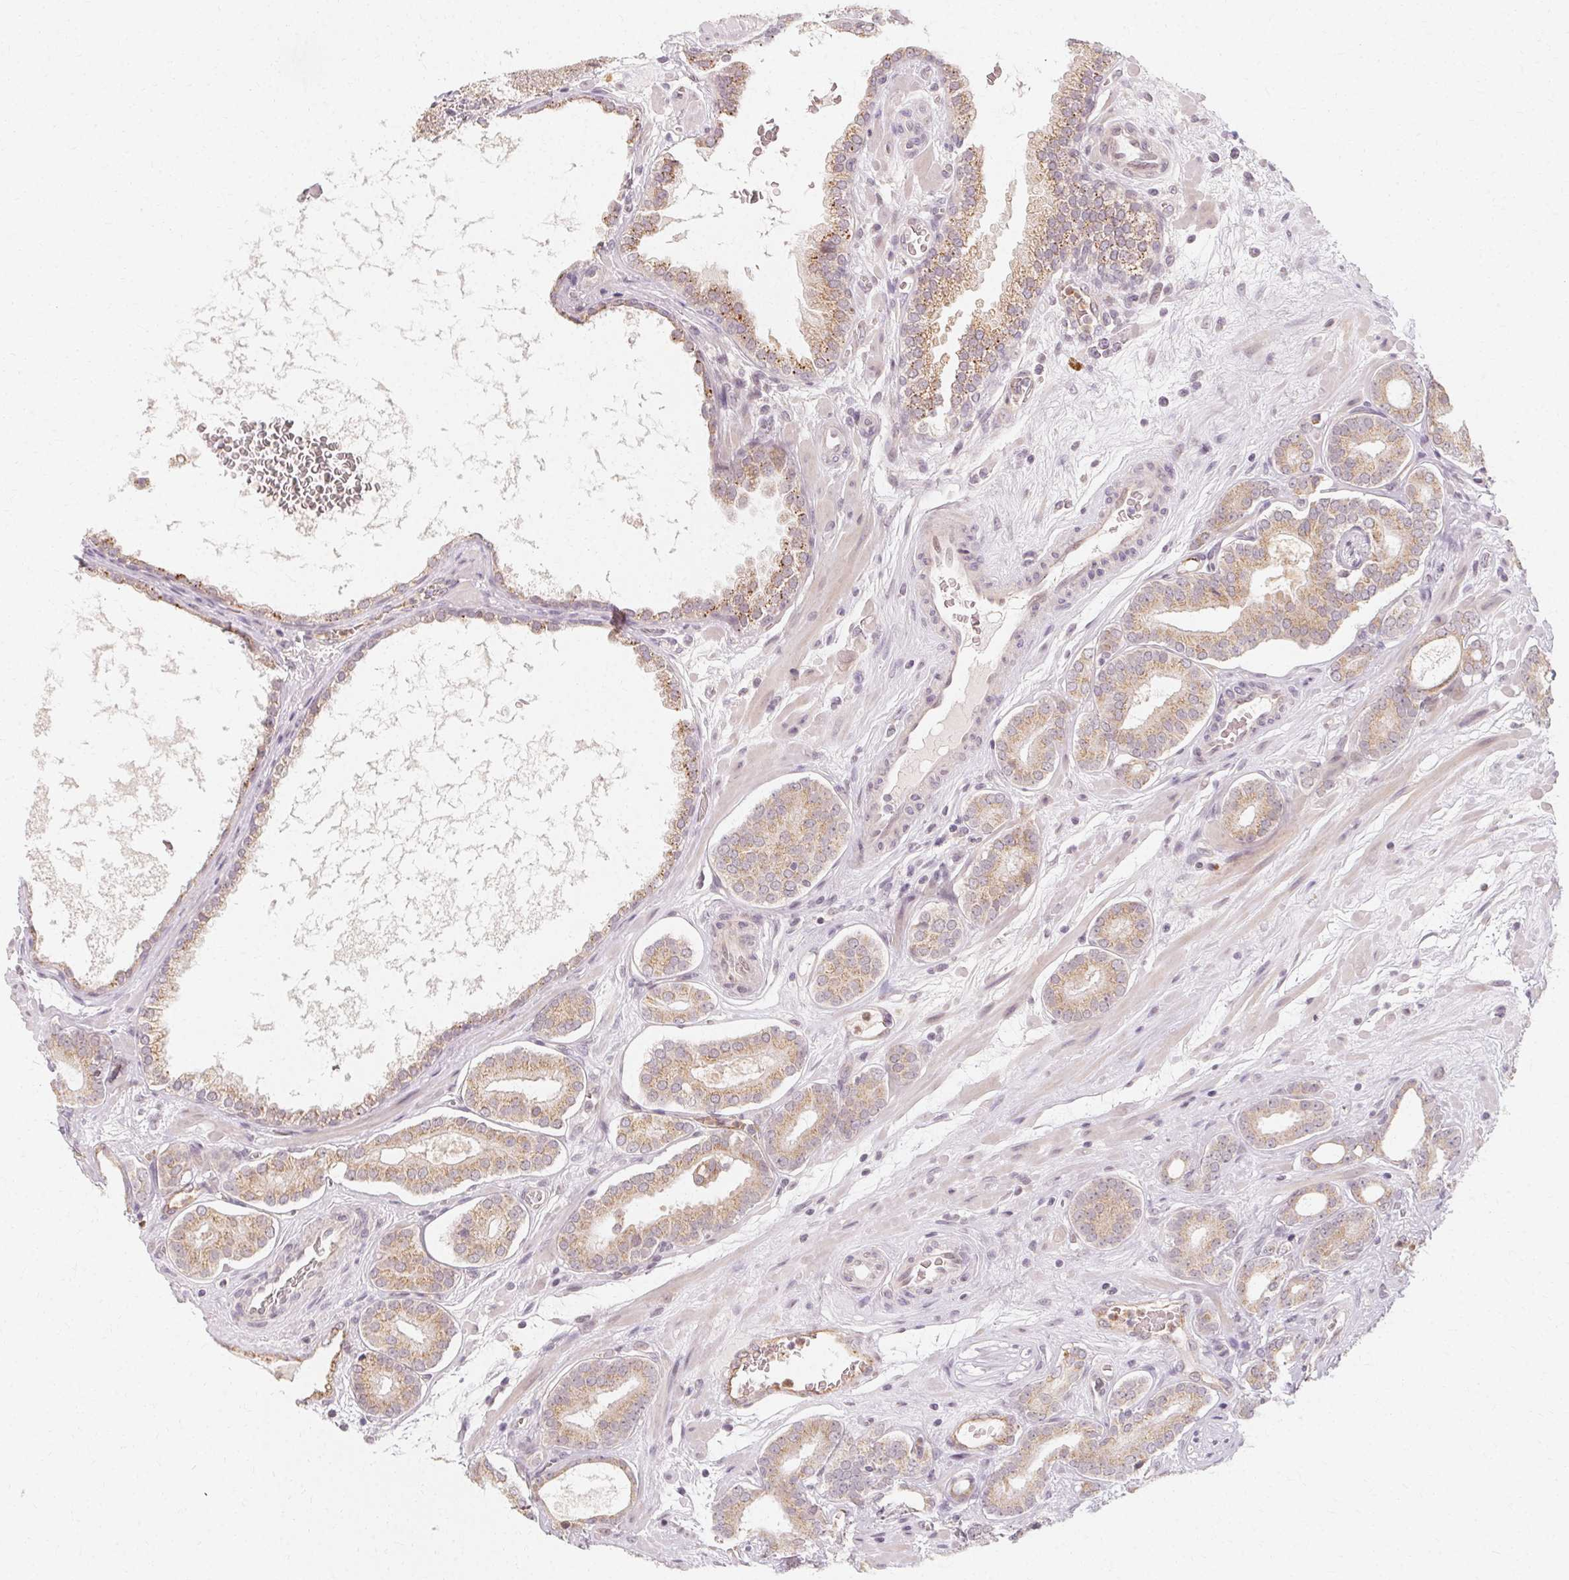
{"staining": {"intensity": "weak", "quantity": "25%-75%", "location": "cytoplasmic/membranous"}, "tissue": "prostate cancer", "cell_type": "Tumor cells", "image_type": "cancer", "snomed": [{"axis": "morphology", "description": "Adenocarcinoma, High grade"}, {"axis": "topography", "description": "Prostate"}], "caption": "Prostate high-grade adenocarcinoma tissue demonstrates weak cytoplasmic/membranous staining in approximately 25%-75% of tumor cells", "gene": "CLCNKB", "patient": {"sex": "male", "age": 66}}